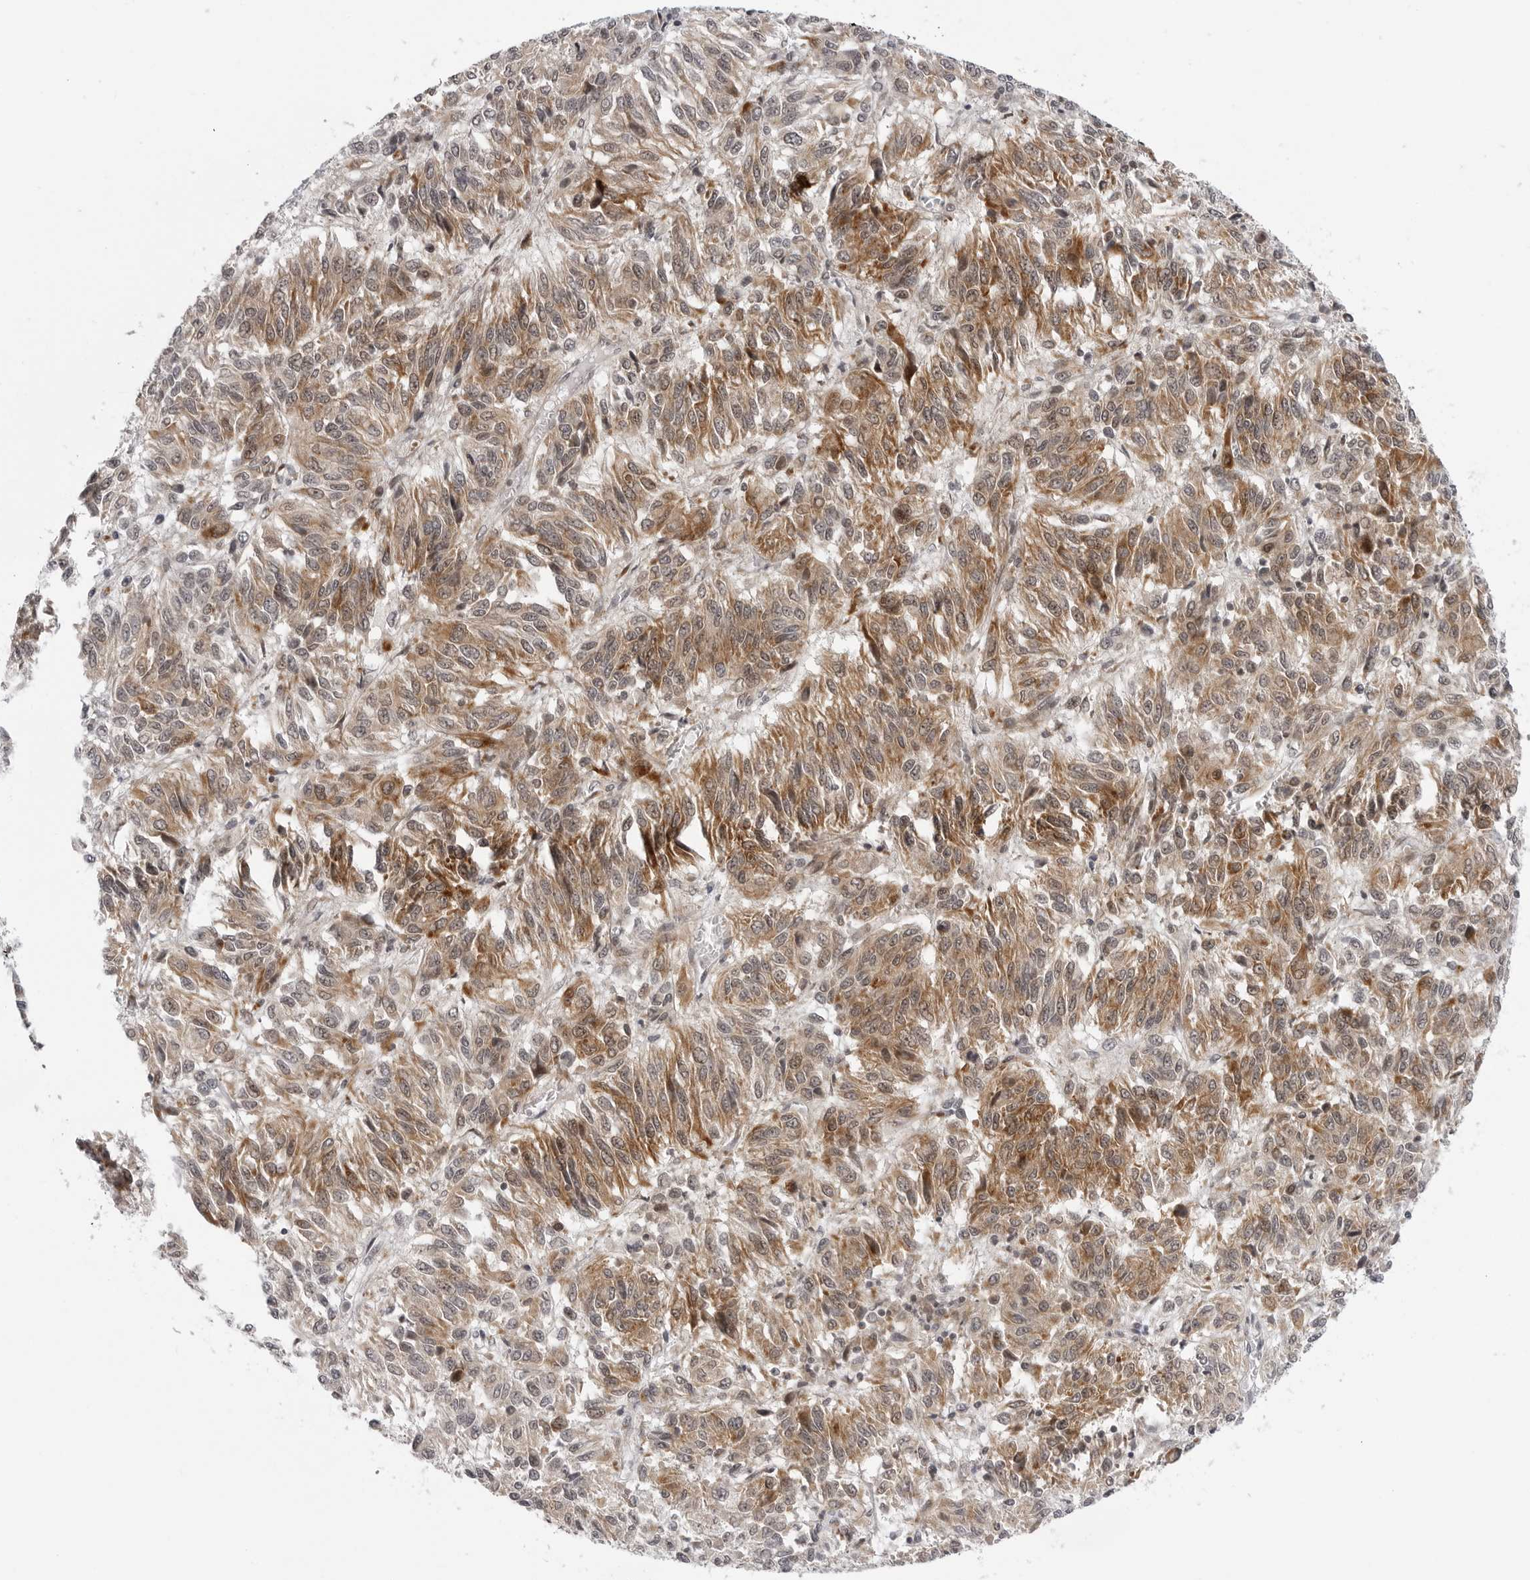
{"staining": {"intensity": "moderate", "quantity": ">75%", "location": "cytoplasmic/membranous"}, "tissue": "melanoma", "cell_type": "Tumor cells", "image_type": "cancer", "snomed": [{"axis": "morphology", "description": "Malignant melanoma, Metastatic site"}, {"axis": "topography", "description": "Lung"}], "caption": "Tumor cells demonstrate medium levels of moderate cytoplasmic/membranous staining in approximately >75% of cells in human melanoma.", "gene": "ADAMTS5", "patient": {"sex": "male", "age": 64}}